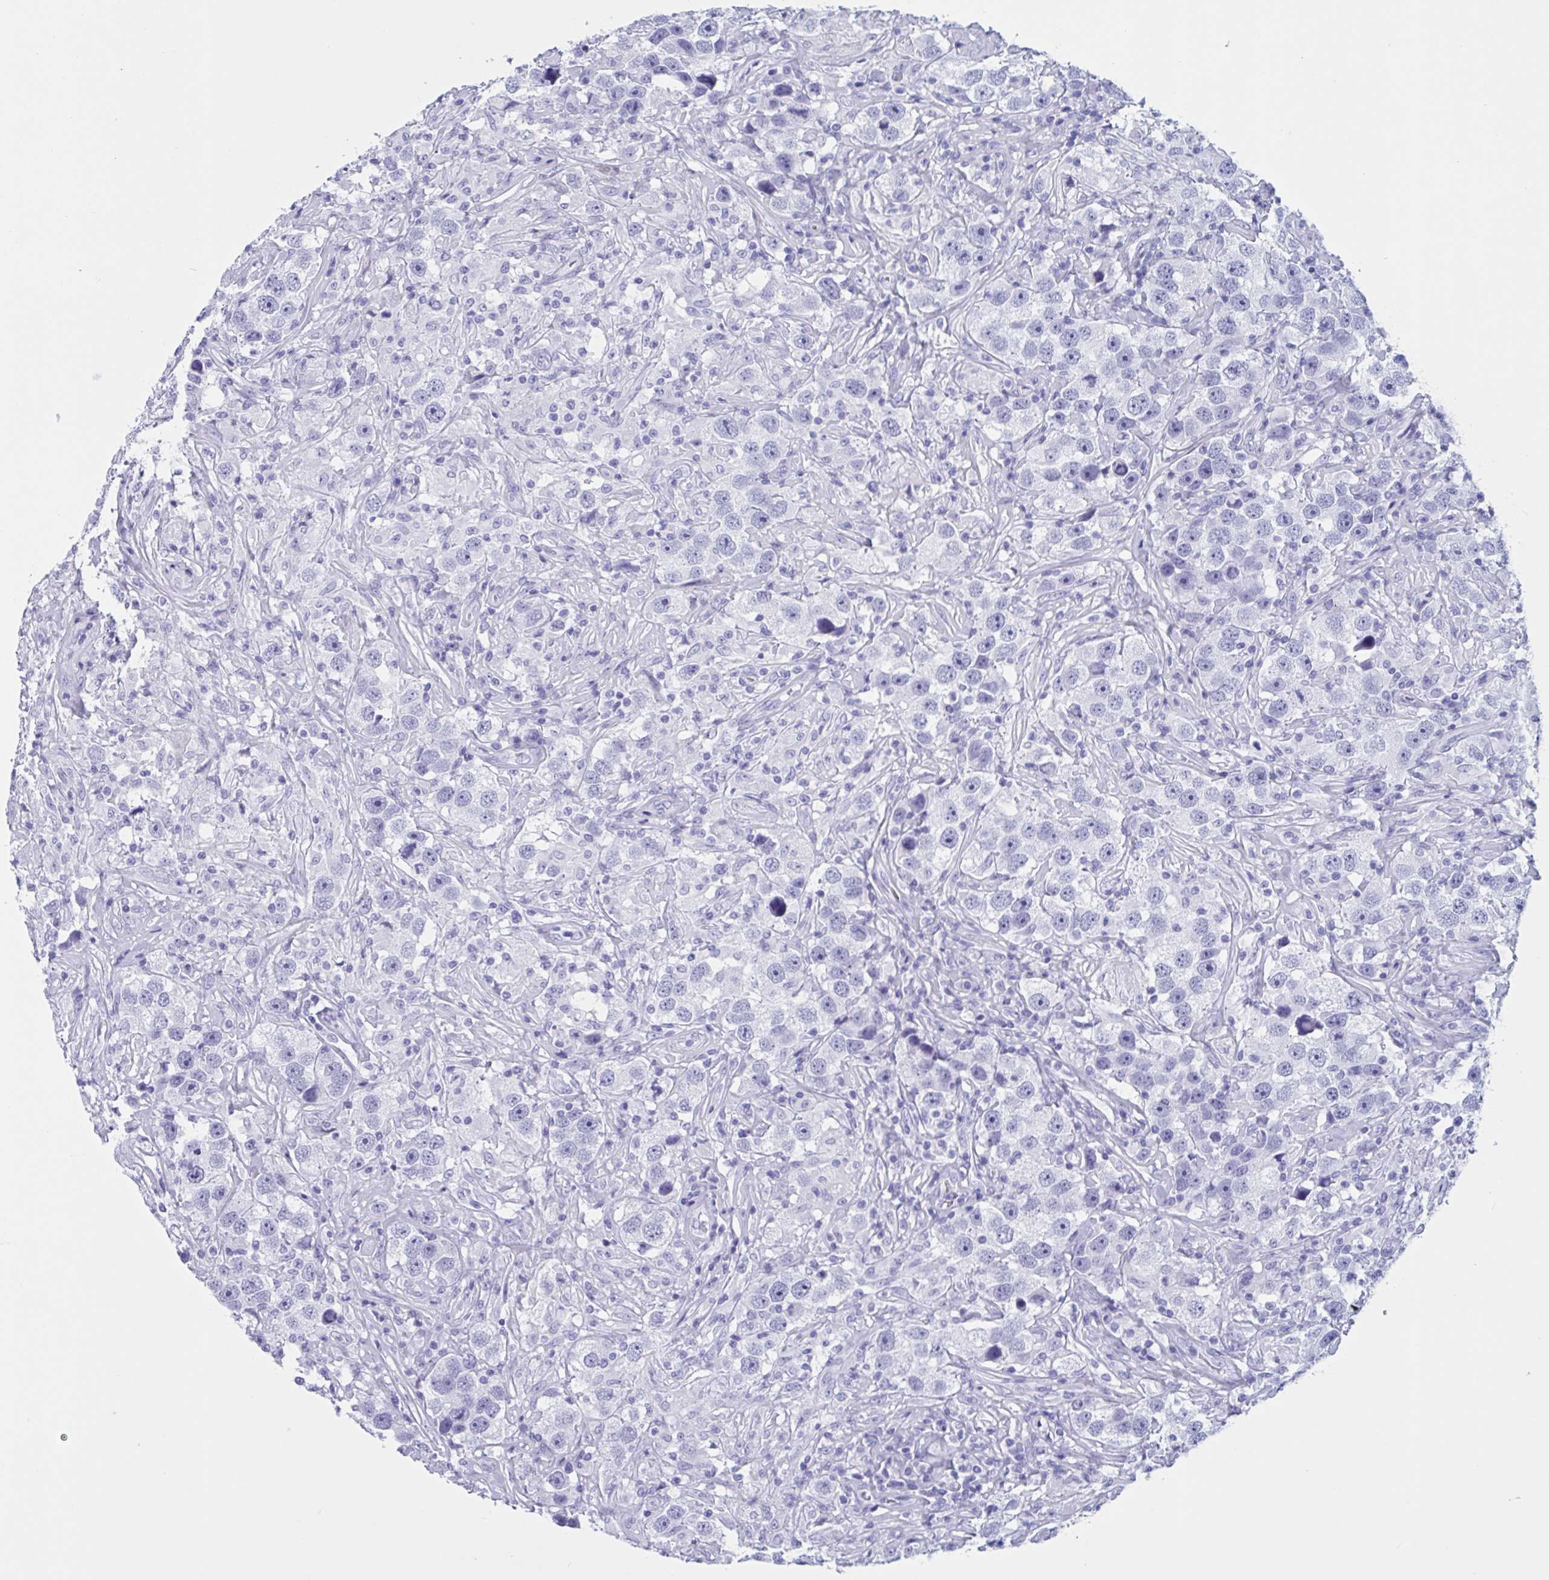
{"staining": {"intensity": "negative", "quantity": "none", "location": "none"}, "tissue": "testis cancer", "cell_type": "Tumor cells", "image_type": "cancer", "snomed": [{"axis": "morphology", "description": "Seminoma, NOS"}, {"axis": "topography", "description": "Testis"}], "caption": "Testis seminoma was stained to show a protein in brown. There is no significant staining in tumor cells.", "gene": "ZNF850", "patient": {"sex": "male", "age": 49}}